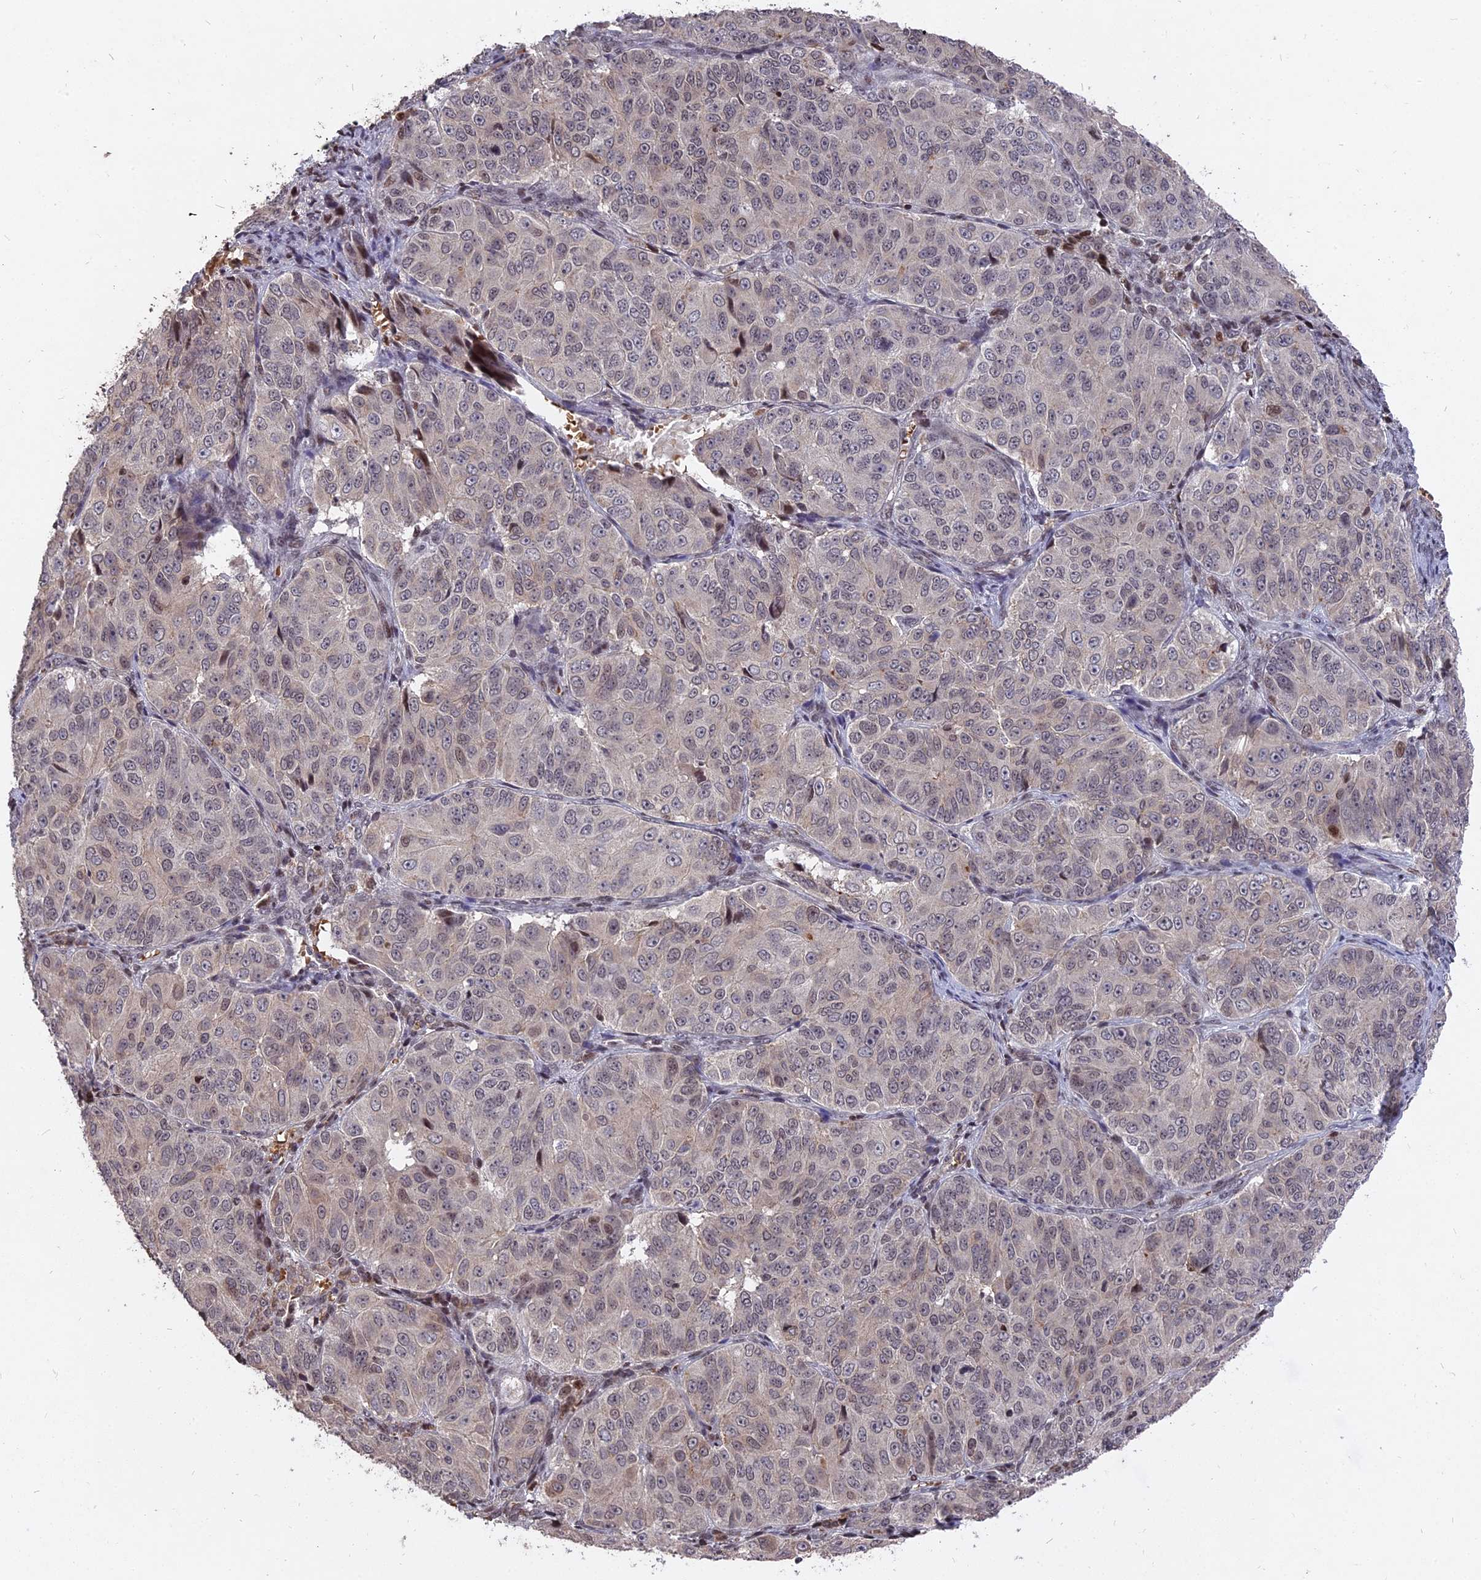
{"staining": {"intensity": "weak", "quantity": "<25%", "location": "nuclear"}, "tissue": "ovarian cancer", "cell_type": "Tumor cells", "image_type": "cancer", "snomed": [{"axis": "morphology", "description": "Carcinoma, endometroid"}, {"axis": "topography", "description": "Ovary"}], "caption": "IHC image of ovarian cancer stained for a protein (brown), which demonstrates no expression in tumor cells. (Stains: DAB (3,3'-diaminobenzidine) immunohistochemistry with hematoxylin counter stain, Microscopy: brightfield microscopy at high magnification).", "gene": "NR1H3", "patient": {"sex": "female", "age": 51}}